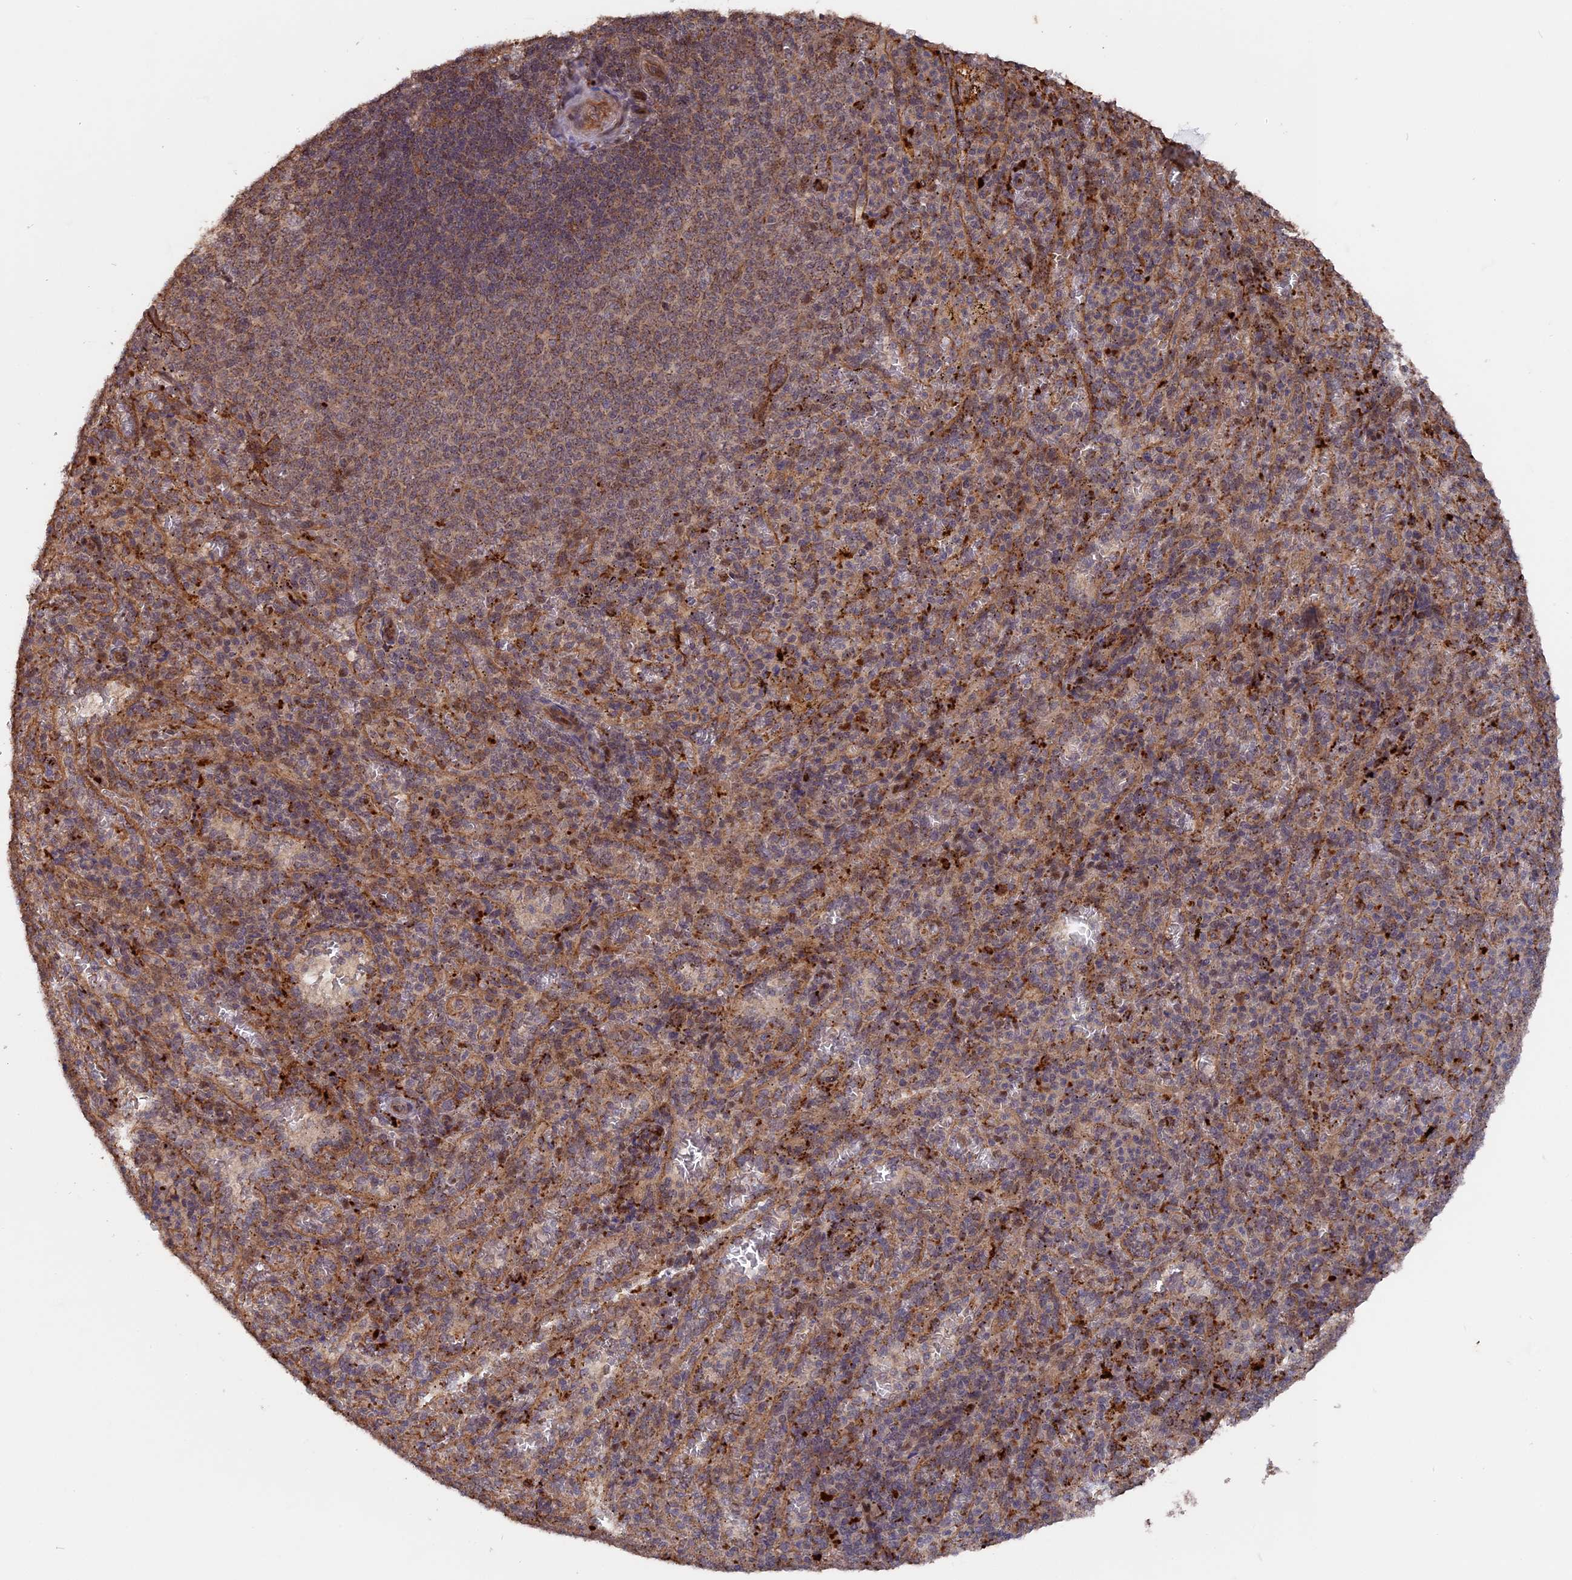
{"staining": {"intensity": "negative", "quantity": "none", "location": "none"}, "tissue": "spleen", "cell_type": "Cells in red pulp", "image_type": "normal", "snomed": [{"axis": "morphology", "description": "Normal tissue, NOS"}, {"axis": "topography", "description": "Spleen"}], "caption": "Immunohistochemical staining of unremarkable spleen exhibits no significant positivity in cells in red pulp. Brightfield microscopy of immunohistochemistry stained with DAB (brown) and hematoxylin (blue), captured at high magnification.", "gene": "TELO2", "patient": {"sex": "female", "age": 21}}